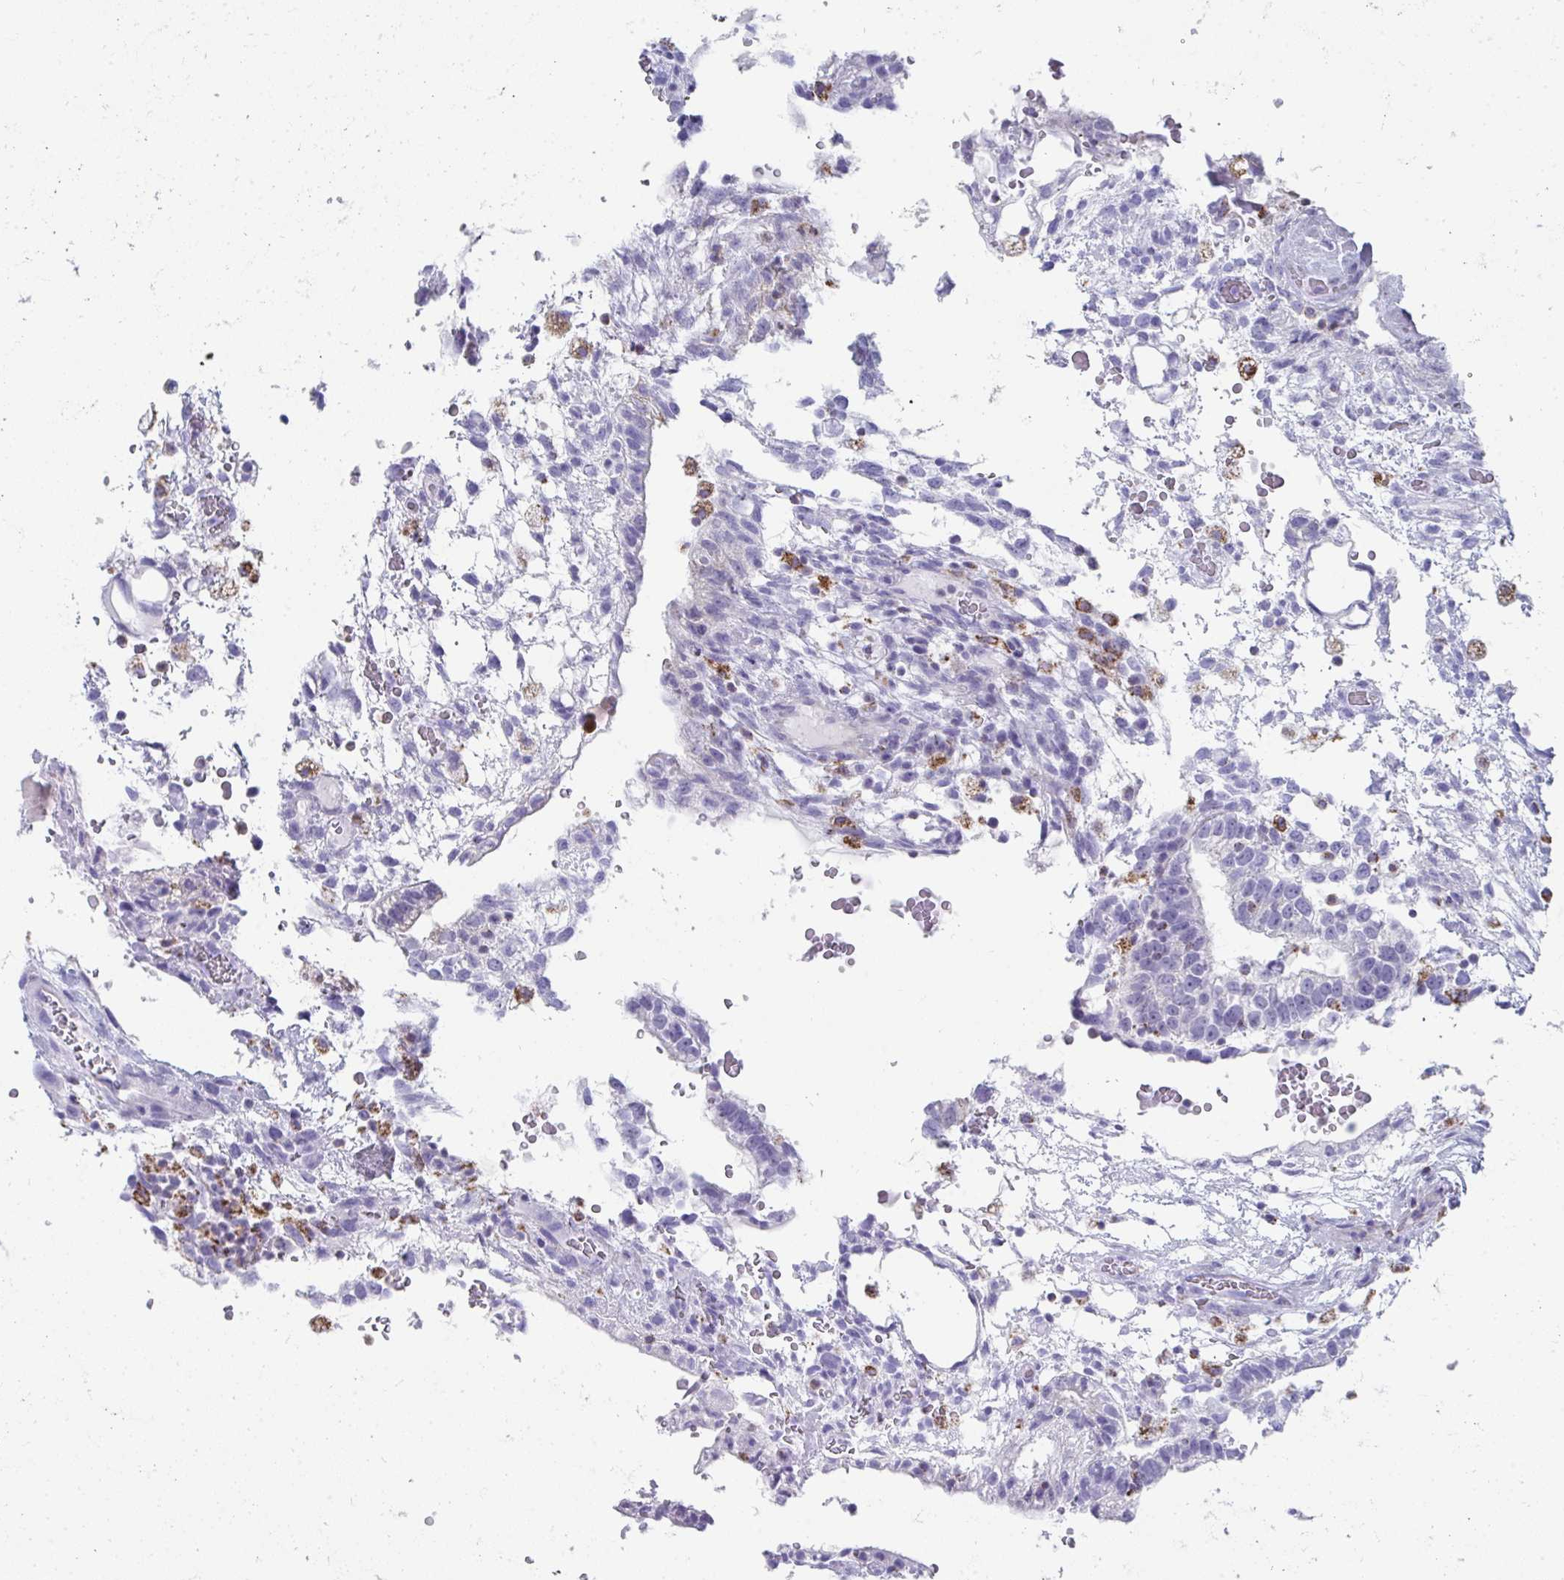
{"staining": {"intensity": "negative", "quantity": "none", "location": "none"}, "tissue": "testis cancer", "cell_type": "Tumor cells", "image_type": "cancer", "snomed": [{"axis": "morphology", "description": "Carcinoma, Embryonal, NOS"}, {"axis": "topography", "description": "Testis"}], "caption": "This is a micrograph of immunohistochemistry staining of testis embryonal carcinoma, which shows no expression in tumor cells.", "gene": "MGAM2", "patient": {"sex": "male", "age": 32}}